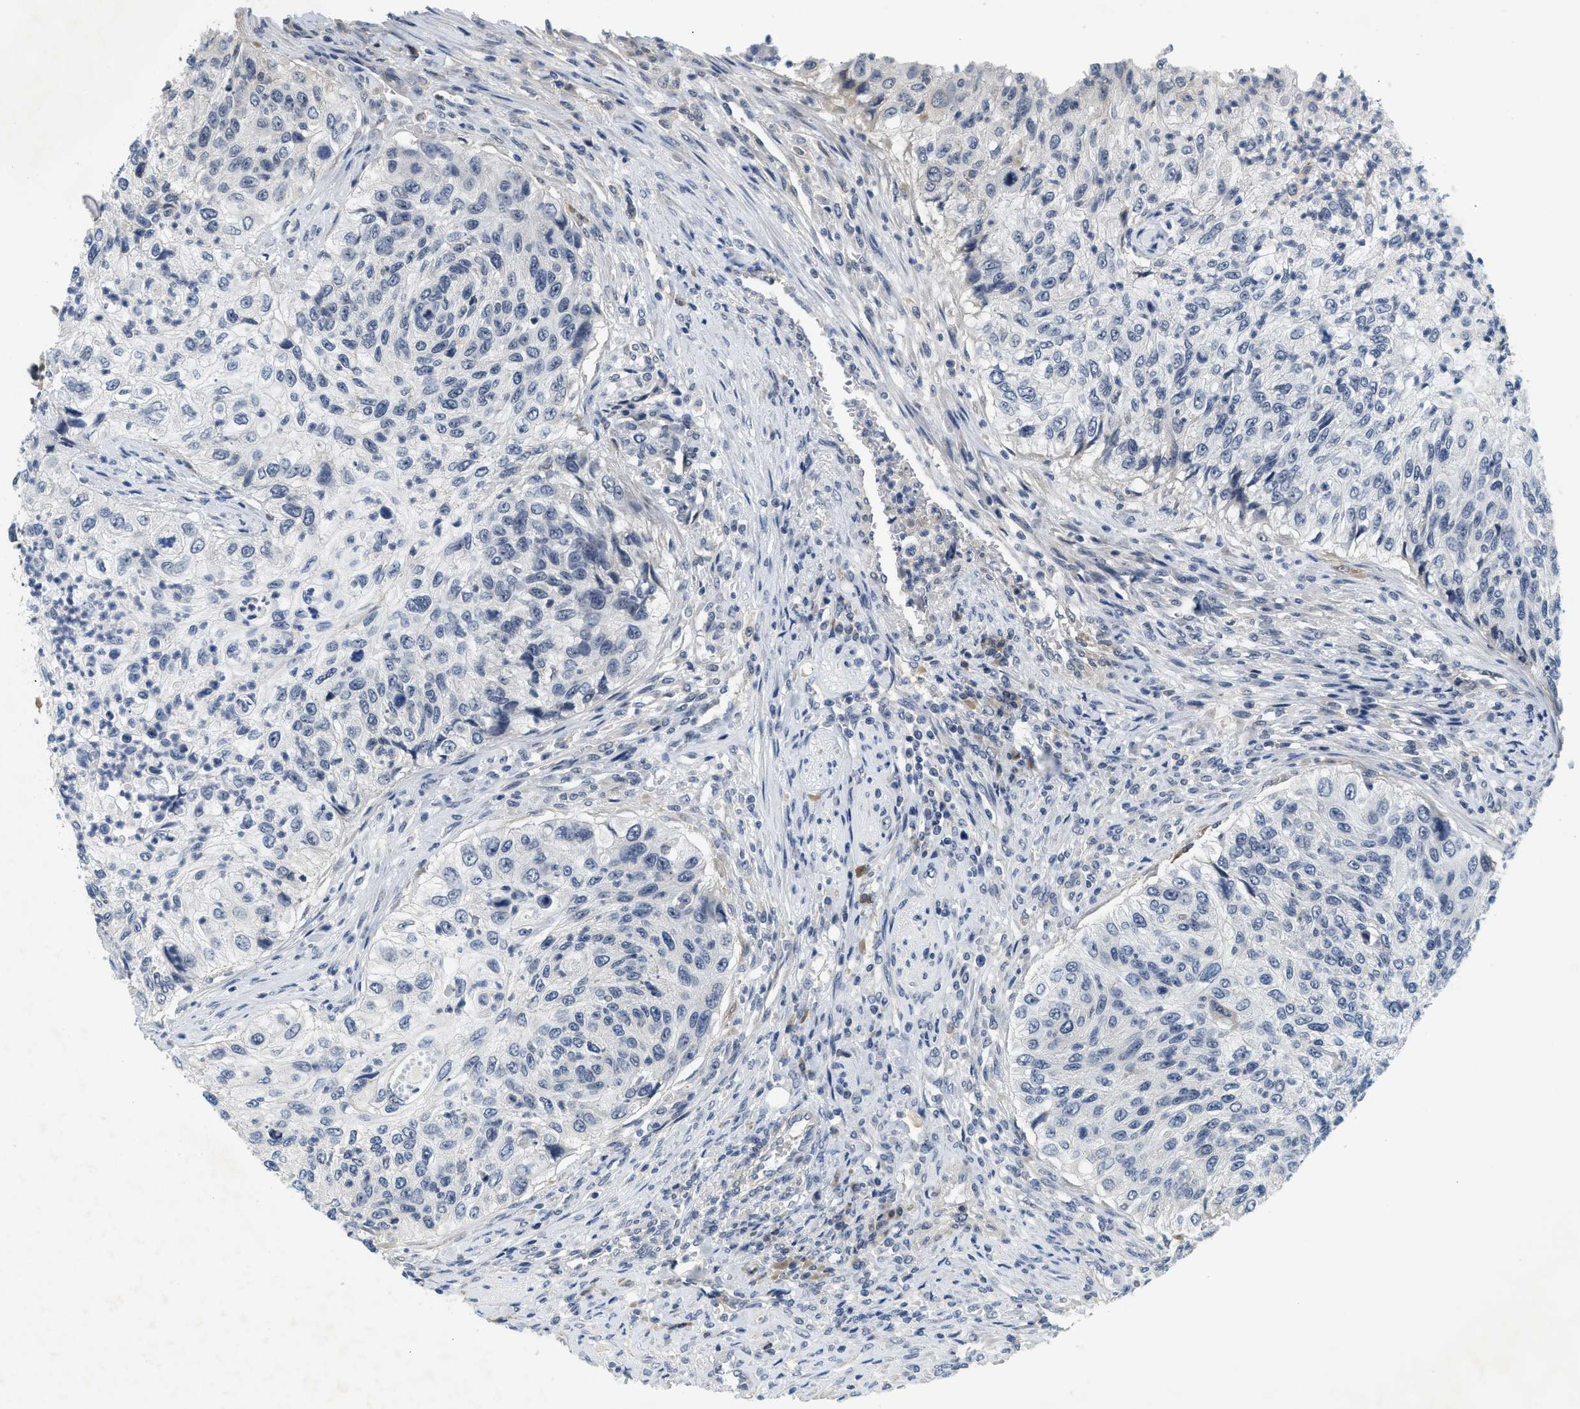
{"staining": {"intensity": "negative", "quantity": "none", "location": "none"}, "tissue": "urothelial cancer", "cell_type": "Tumor cells", "image_type": "cancer", "snomed": [{"axis": "morphology", "description": "Urothelial carcinoma, High grade"}, {"axis": "topography", "description": "Urinary bladder"}], "caption": "A micrograph of urothelial carcinoma (high-grade) stained for a protein demonstrates no brown staining in tumor cells.", "gene": "MZF1", "patient": {"sex": "female", "age": 60}}